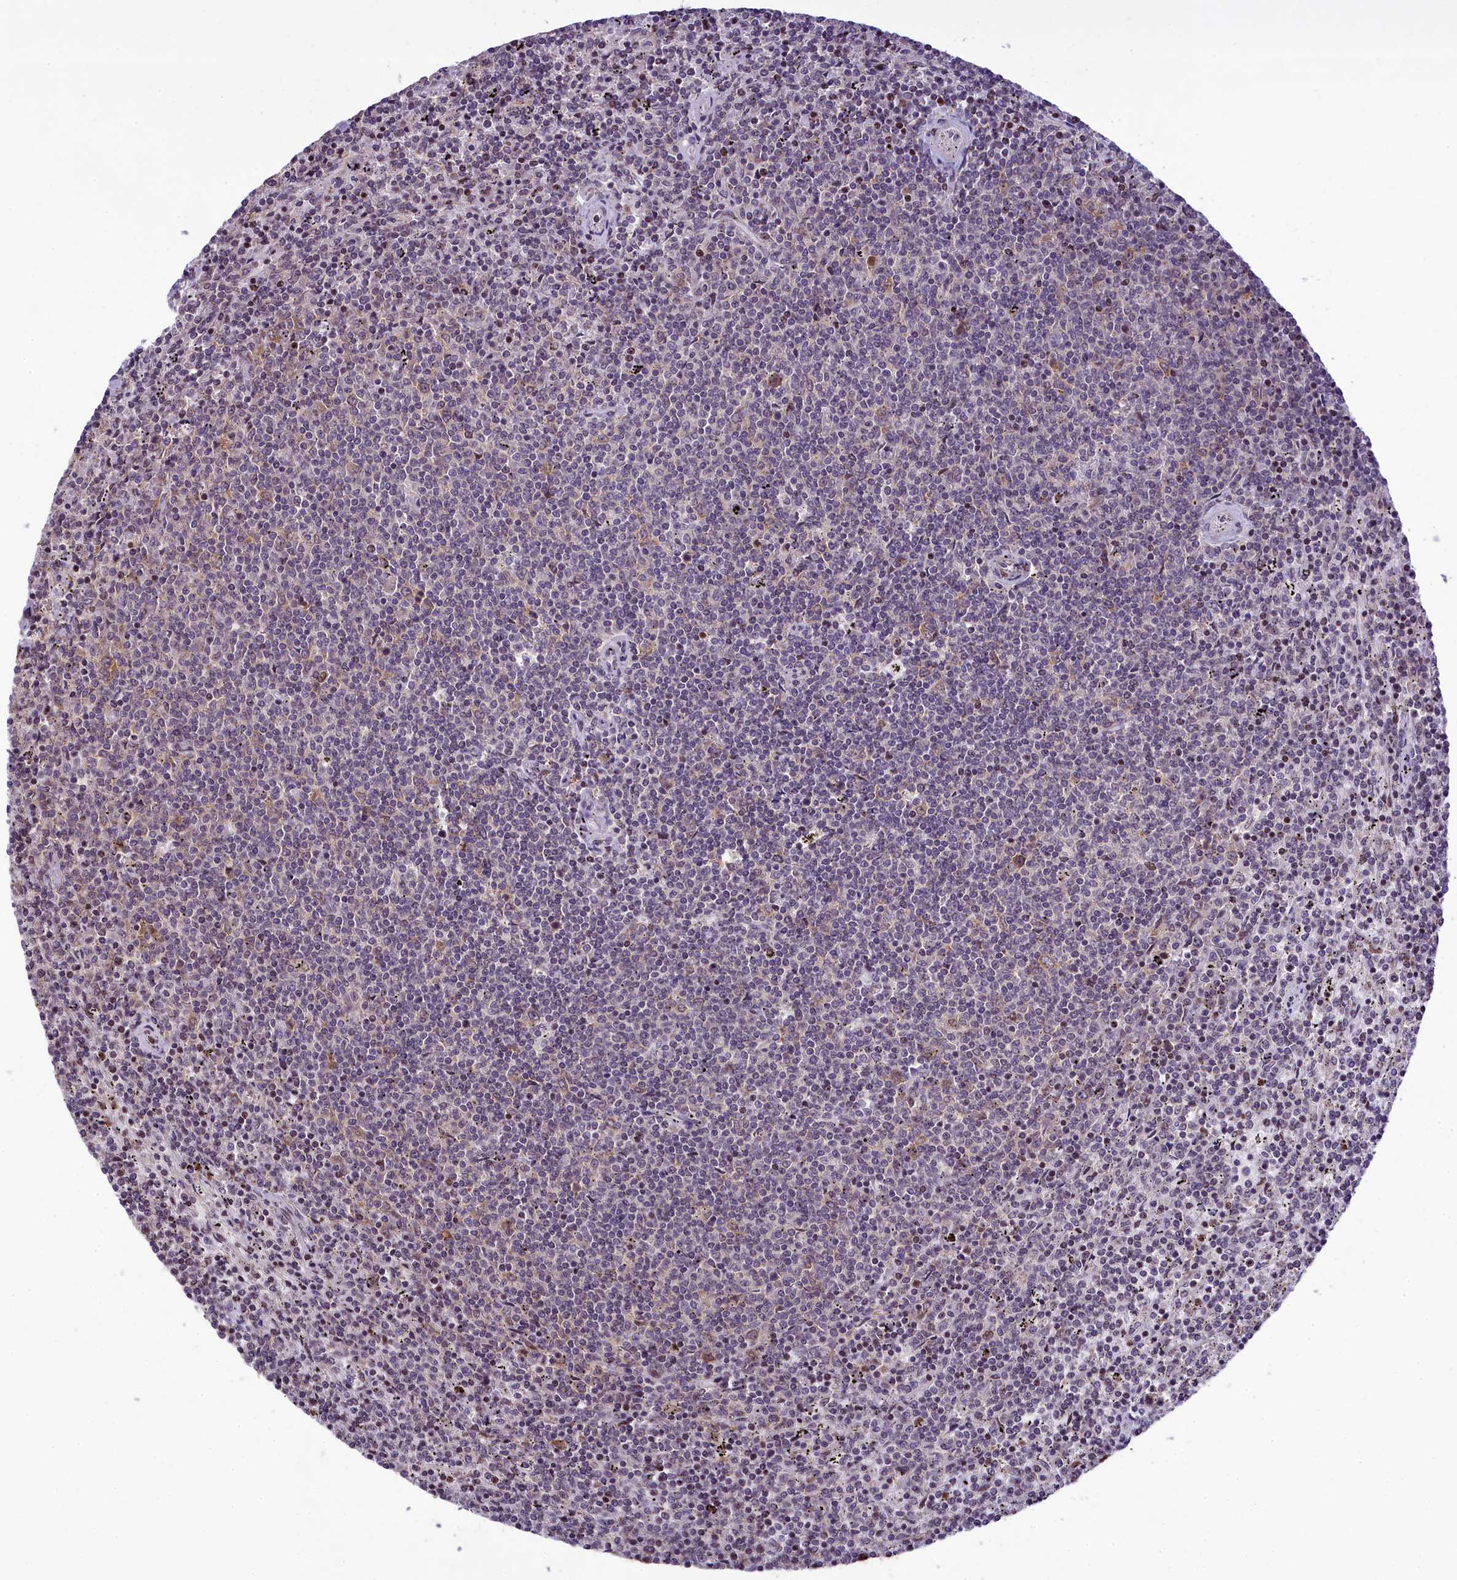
{"staining": {"intensity": "negative", "quantity": "none", "location": "none"}, "tissue": "lymphoma", "cell_type": "Tumor cells", "image_type": "cancer", "snomed": [{"axis": "morphology", "description": "Malignant lymphoma, non-Hodgkin's type, Low grade"}, {"axis": "topography", "description": "Spleen"}], "caption": "IHC of lymphoma shows no expression in tumor cells.", "gene": "RBBP8", "patient": {"sex": "female", "age": 50}}